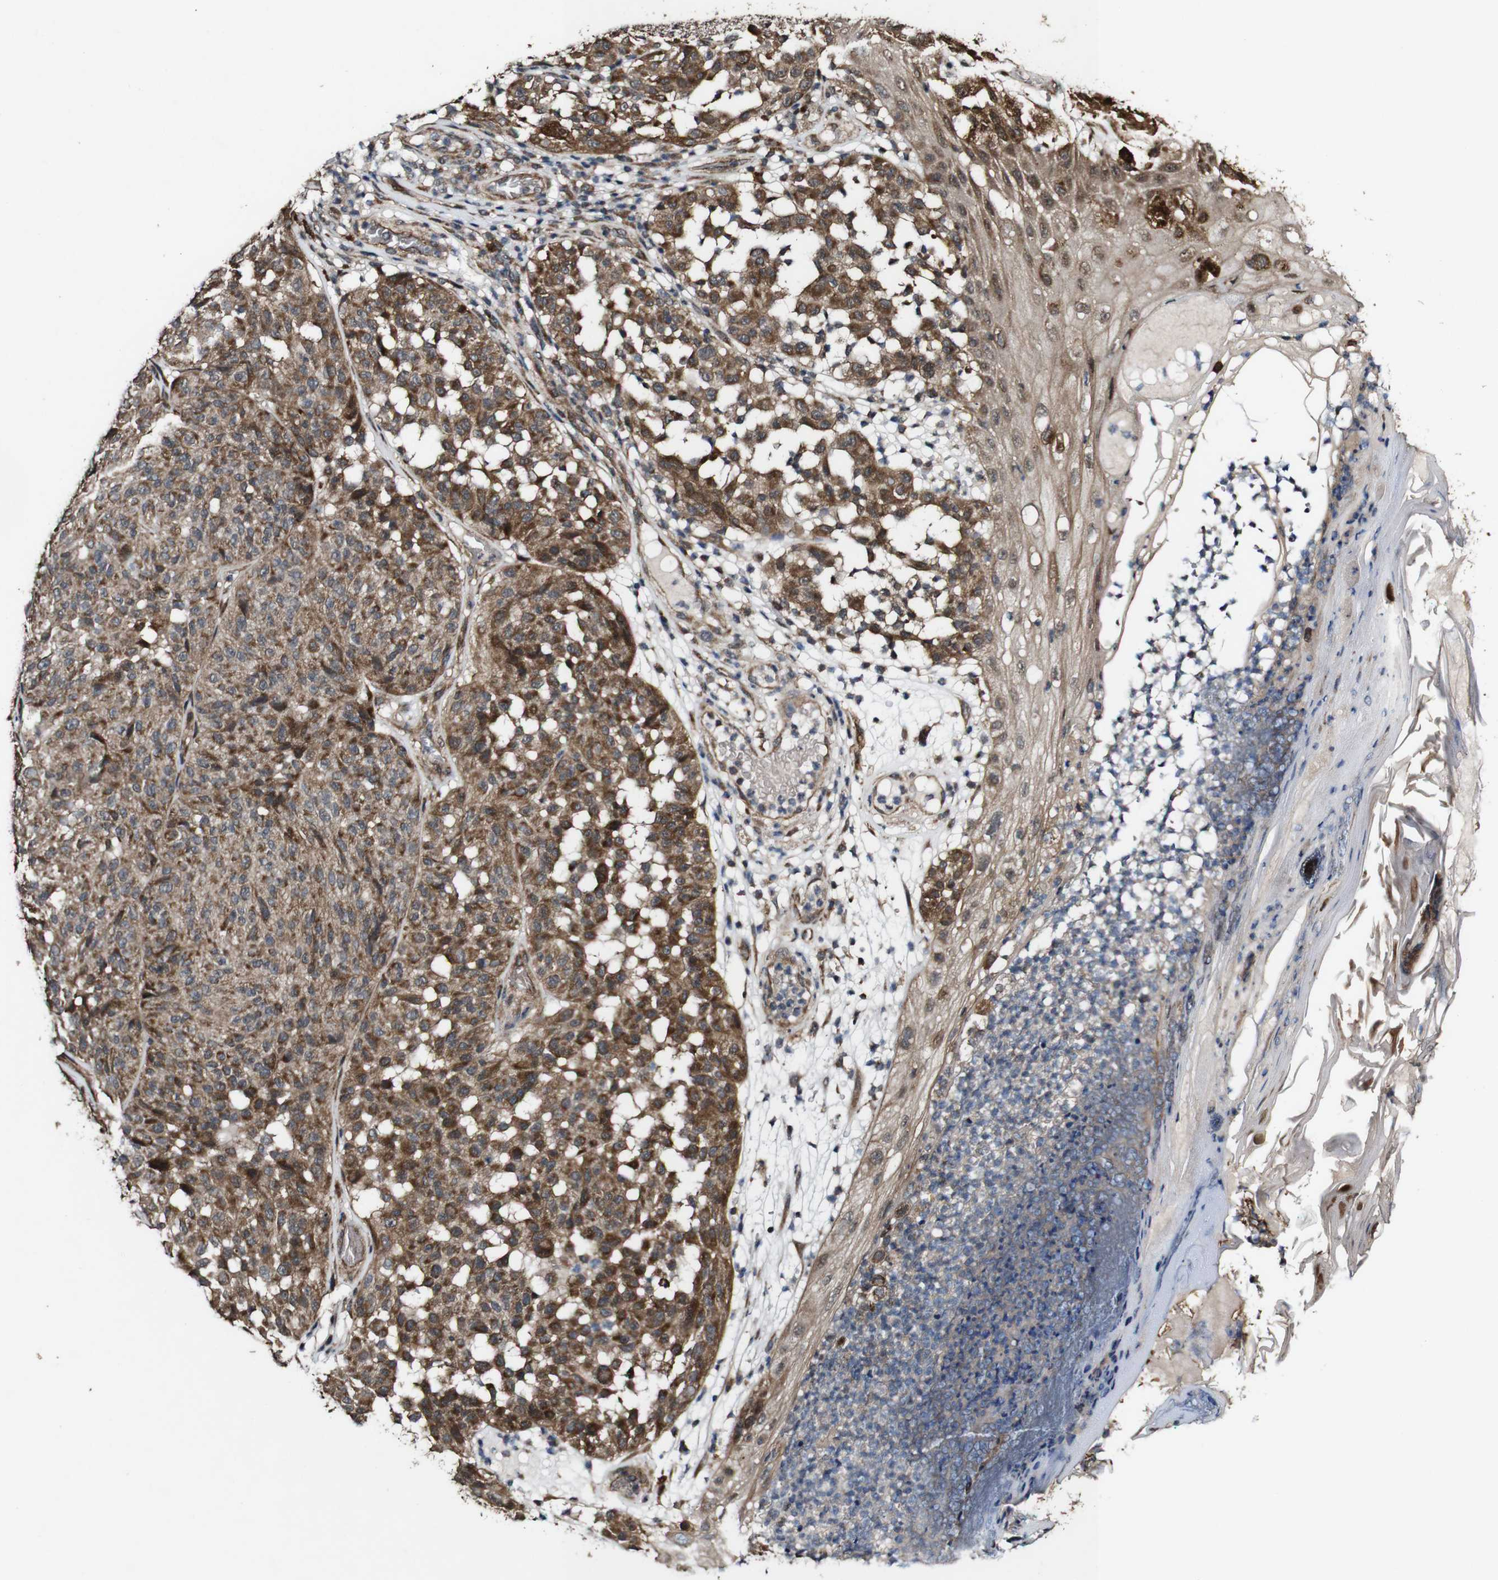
{"staining": {"intensity": "strong", "quantity": "25%-75%", "location": "cytoplasmic/membranous"}, "tissue": "melanoma", "cell_type": "Tumor cells", "image_type": "cancer", "snomed": [{"axis": "morphology", "description": "Malignant melanoma, NOS"}, {"axis": "topography", "description": "Skin"}], "caption": "An IHC histopathology image of tumor tissue is shown. Protein staining in brown shows strong cytoplasmic/membranous positivity in malignant melanoma within tumor cells.", "gene": "BTN3A3", "patient": {"sex": "male", "age": 49}}